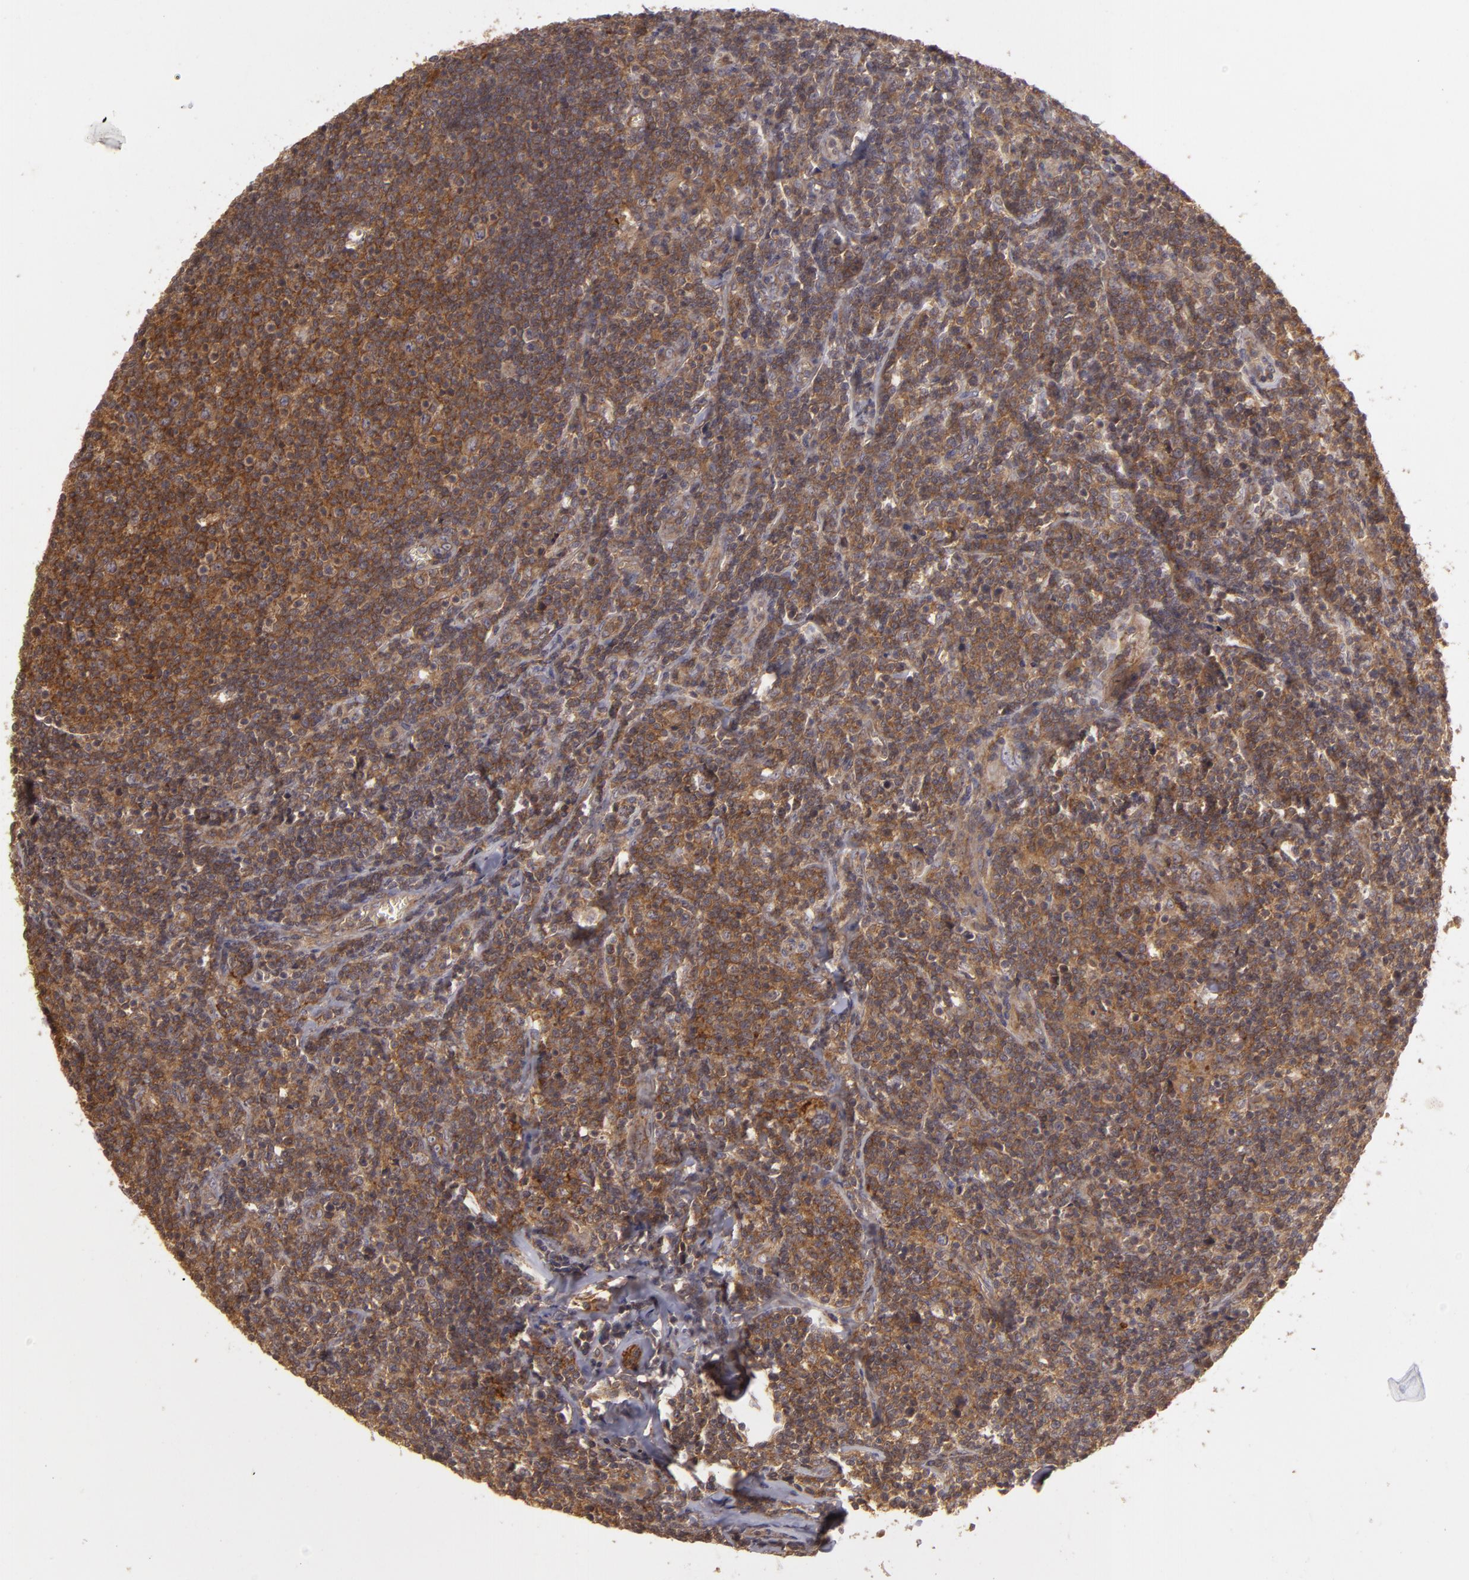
{"staining": {"intensity": "strong", "quantity": ">75%", "location": "cytoplasmic/membranous"}, "tissue": "lymphoma", "cell_type": "Tumor cells", "image_type": "cancer", "snomed": [{"axis": "morphology", "description": "Malignant lymphoma, non-Hodgkin's type, Low grade"}, {"axis": "topography", "description": "Lymph node"}], "caption": "Protein analysis of lymphoma tissue exhibits strong cytoplasmic/membranous staining in about >75% of tumor cells. Using DAB (3,3'-diaminobenzidine) (brown) and hematoxylin (blue) stains, captured at high magnification using brightfield microscopy.", "gene": "HRAS", "patient": {"sex": "male", "age": 74}}